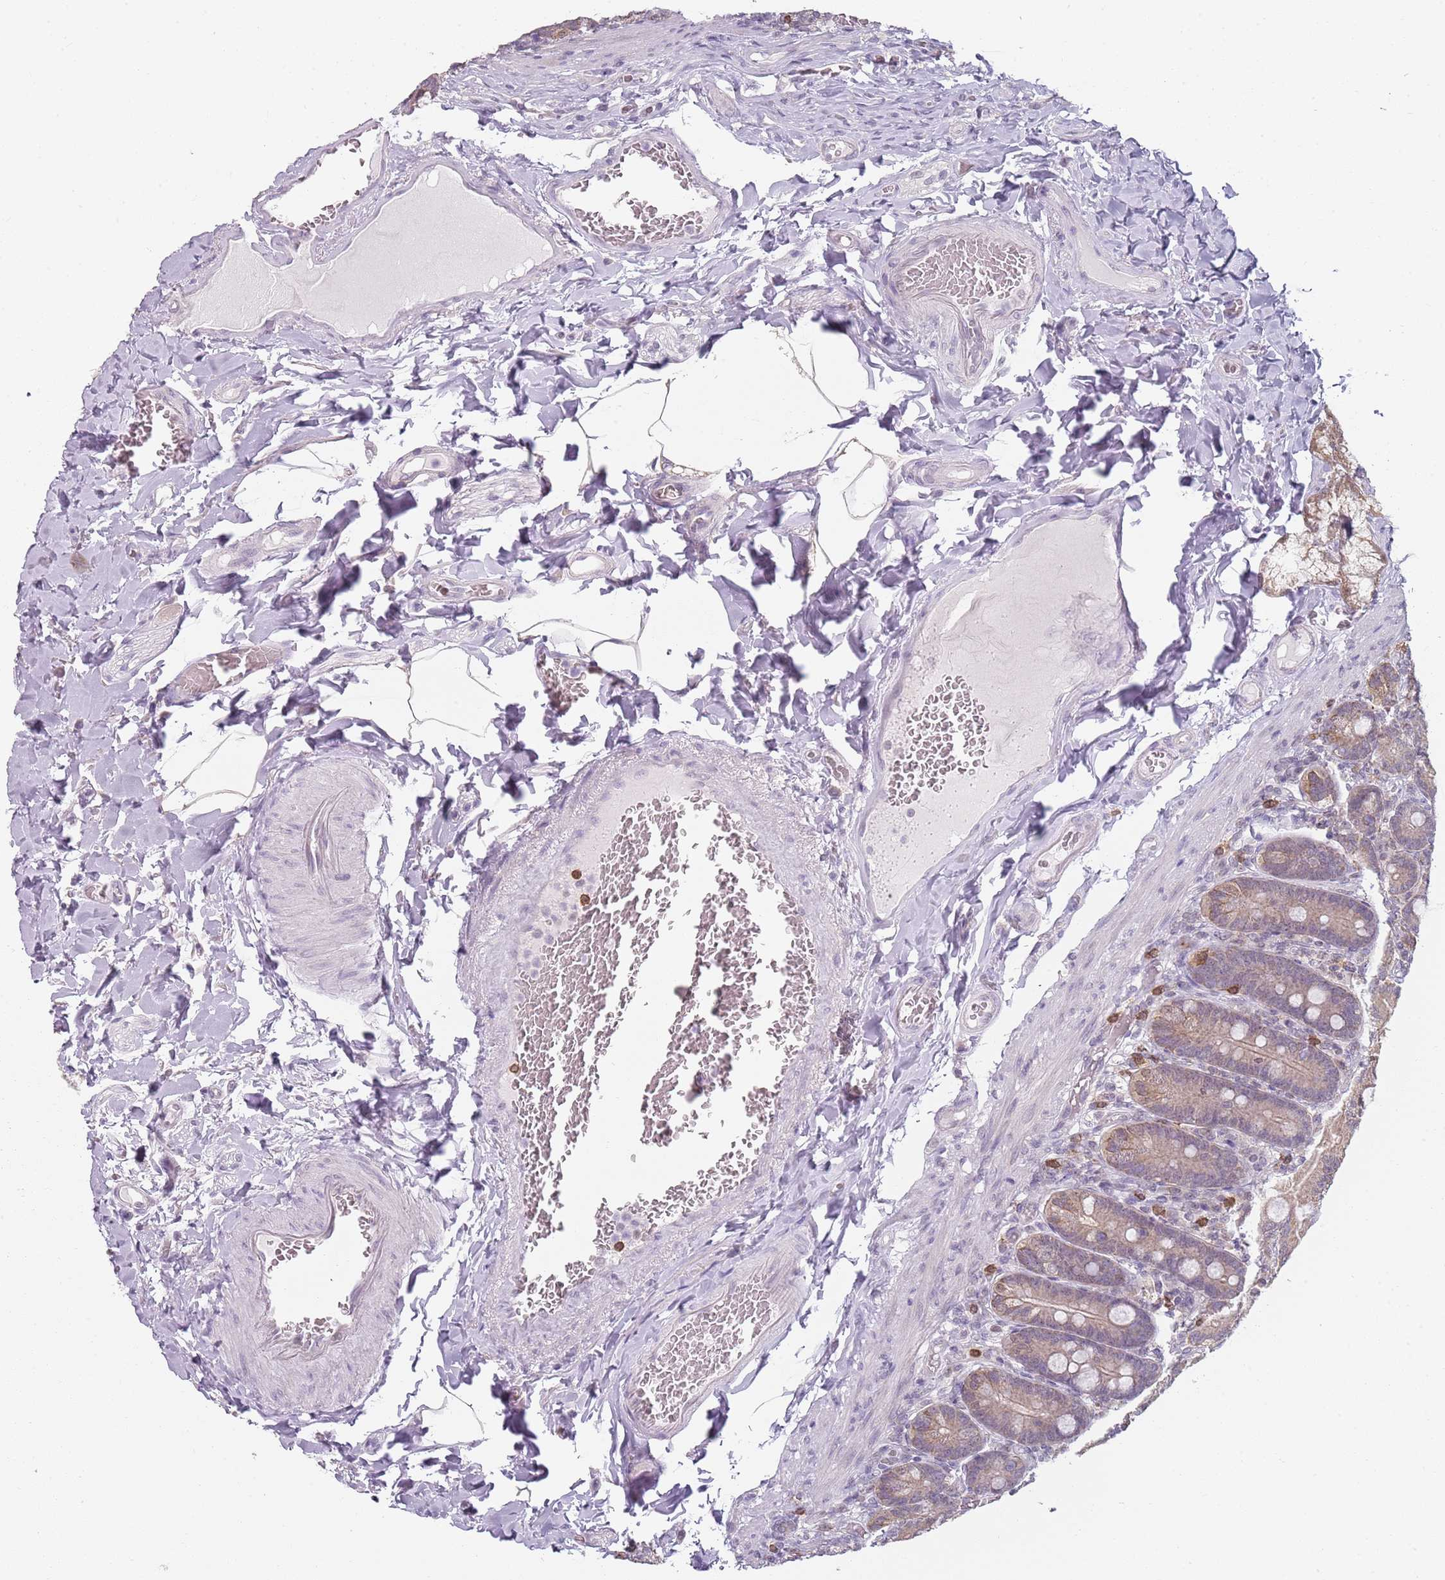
{"staining": {"intensity": "weak", "quantity": ">75%", "location": "cytoplasmic/membranous"}, "tissue": "duodenum", "cell_type": "Glandular cells", "image_type": "normal", "snomed": [{"axis": "morphology", "description": "Normal tissue, NOS"}, {"axis": "topography", "description": "Duodenum"}], "caption": "Brown immunohistochemical staining in benign duodenum demonstrates weak cytoplasmic/membranous expression in approximately >75% of glandular cells.", "gene": "SMARCAL1", "patient": {"sex": "female", "age": 62}}